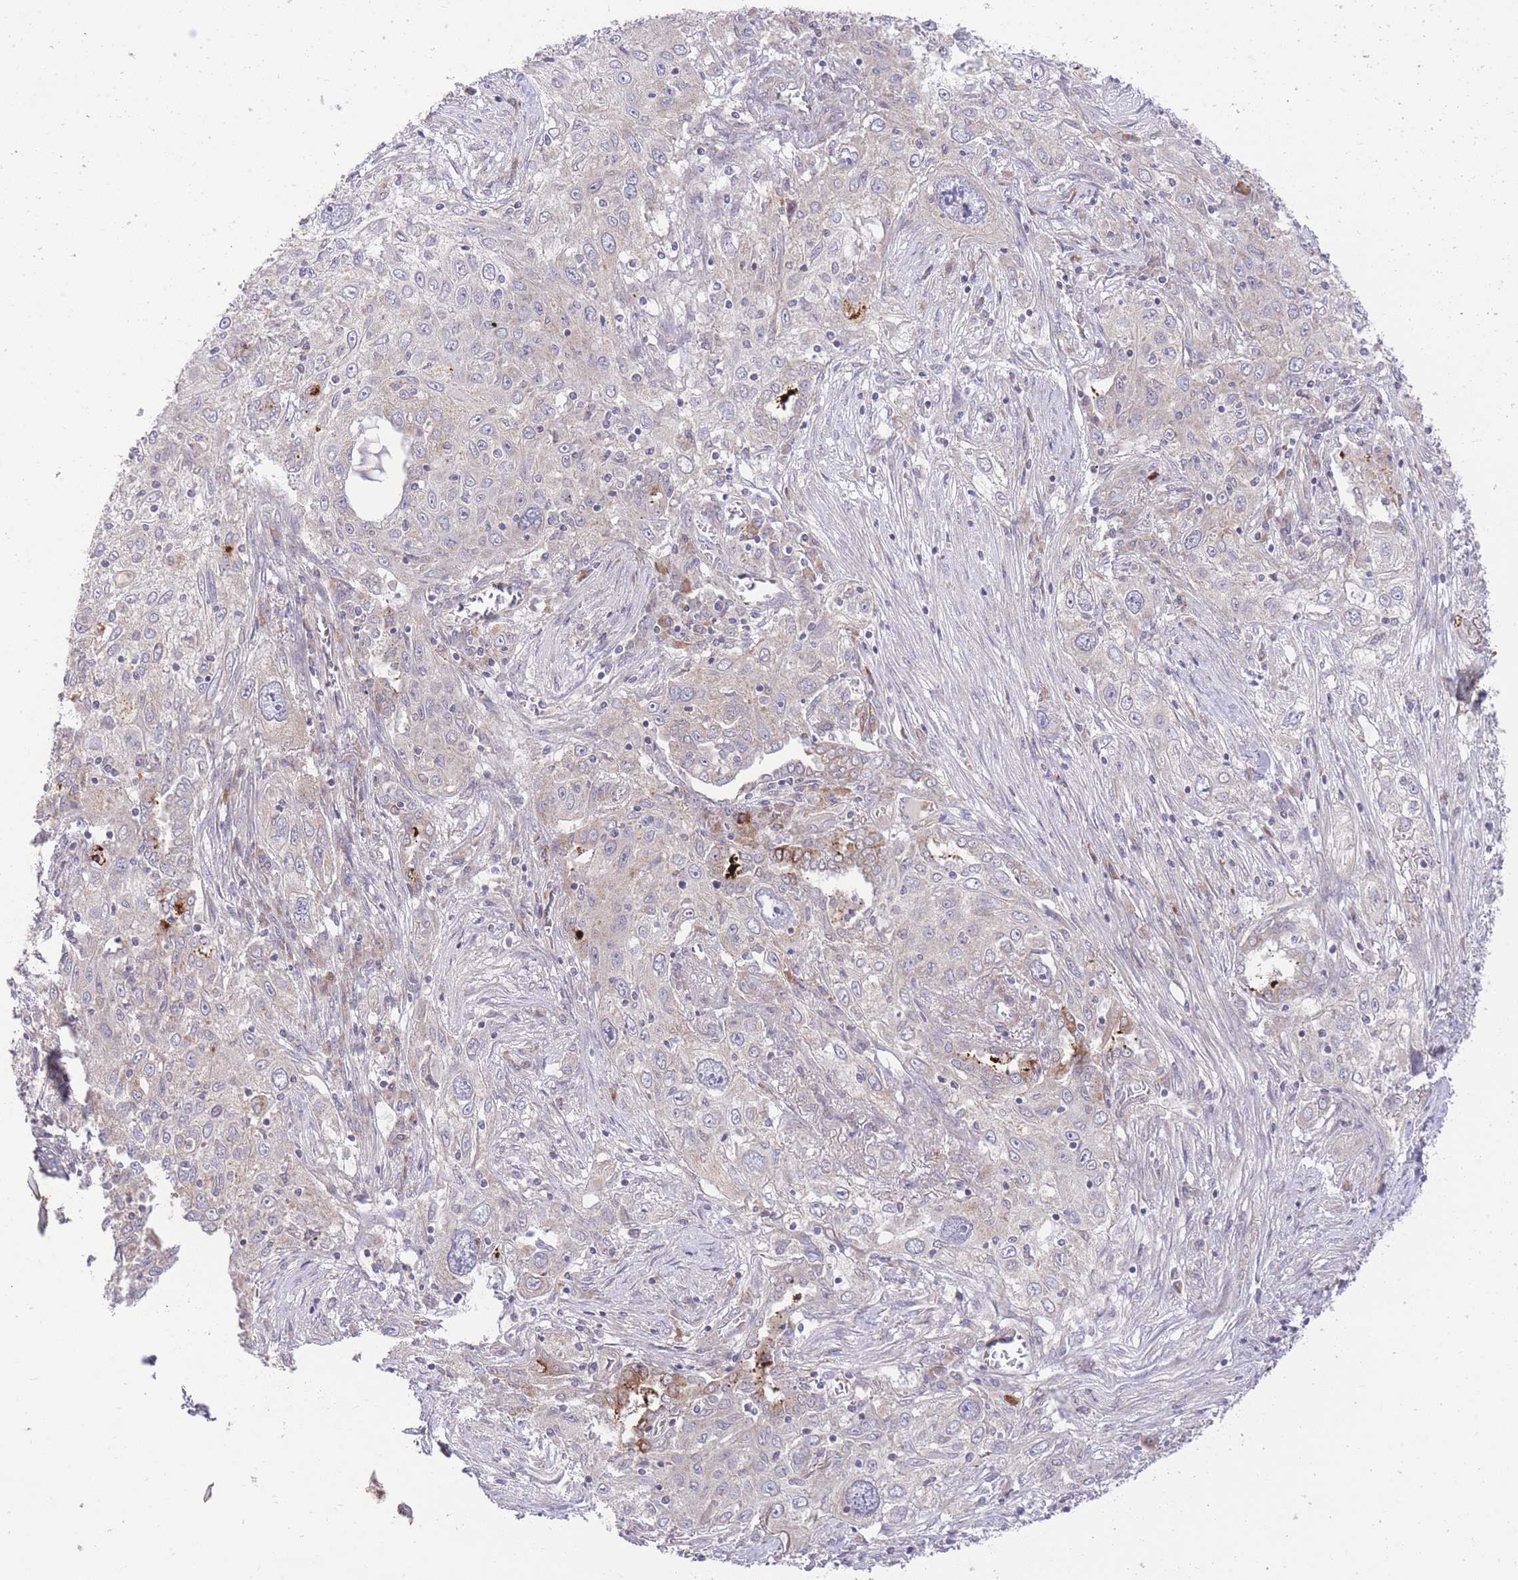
{"staining": {"intensity": "negative", "quantity": "none", "location": "none"}, "tissue": "lung cancer", "cell_type": "Tumor cells", "image_type": "cancer", "snomed": [{"axis": "morphology", "description": "Squamous cell carcinoma, NOS"}, {"axis": "topography", "description": "Lung"}], "caption": "The photomicrograph exhibits no significant expression in tumor cells of lung cancer.", "gene": "ELOA2", "patient": {"sex": "female", "age": 69}}